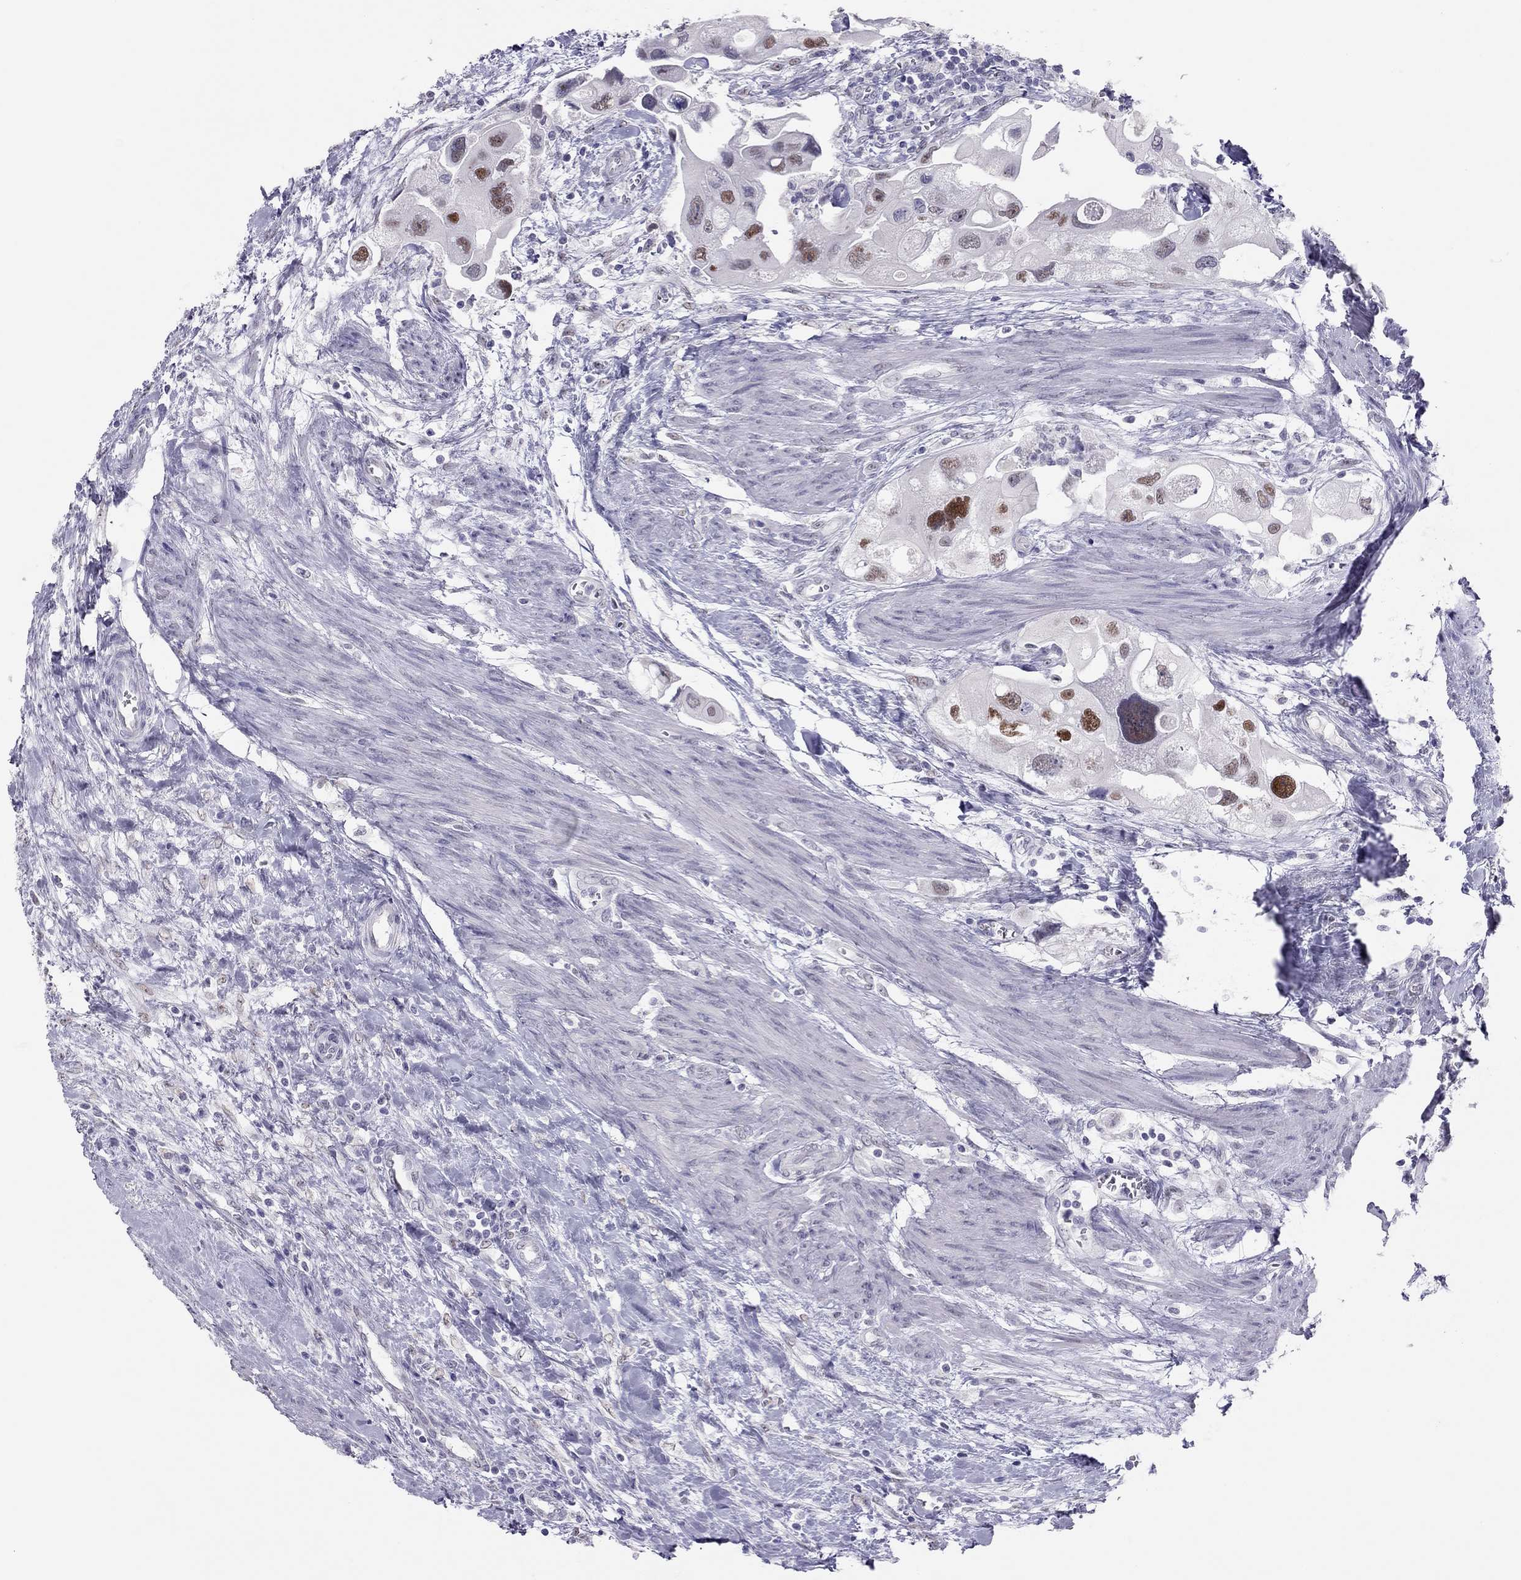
{"staining": {"intensity": "moderate", "quantity": "25%-75%", "location": "nuclear"}, "tissue": "urothelial cancer", "cell_type": "Tumor cells", "image_type": "cancer", "snomed": [{"axis": "morphology", "description": "Urothelial carcinoma, High grade"}, {"axis": "topography", "description": "Urinary bladder"}], "caption": "Moderate nuclear protein expression is appreciated in about 25%-75% of tumor cells in high-grade urothelial carcinoma. Nuclei are stained in blue.", "gene": "PHOX2A", "patient": {"sex": "male", "age": 59}}